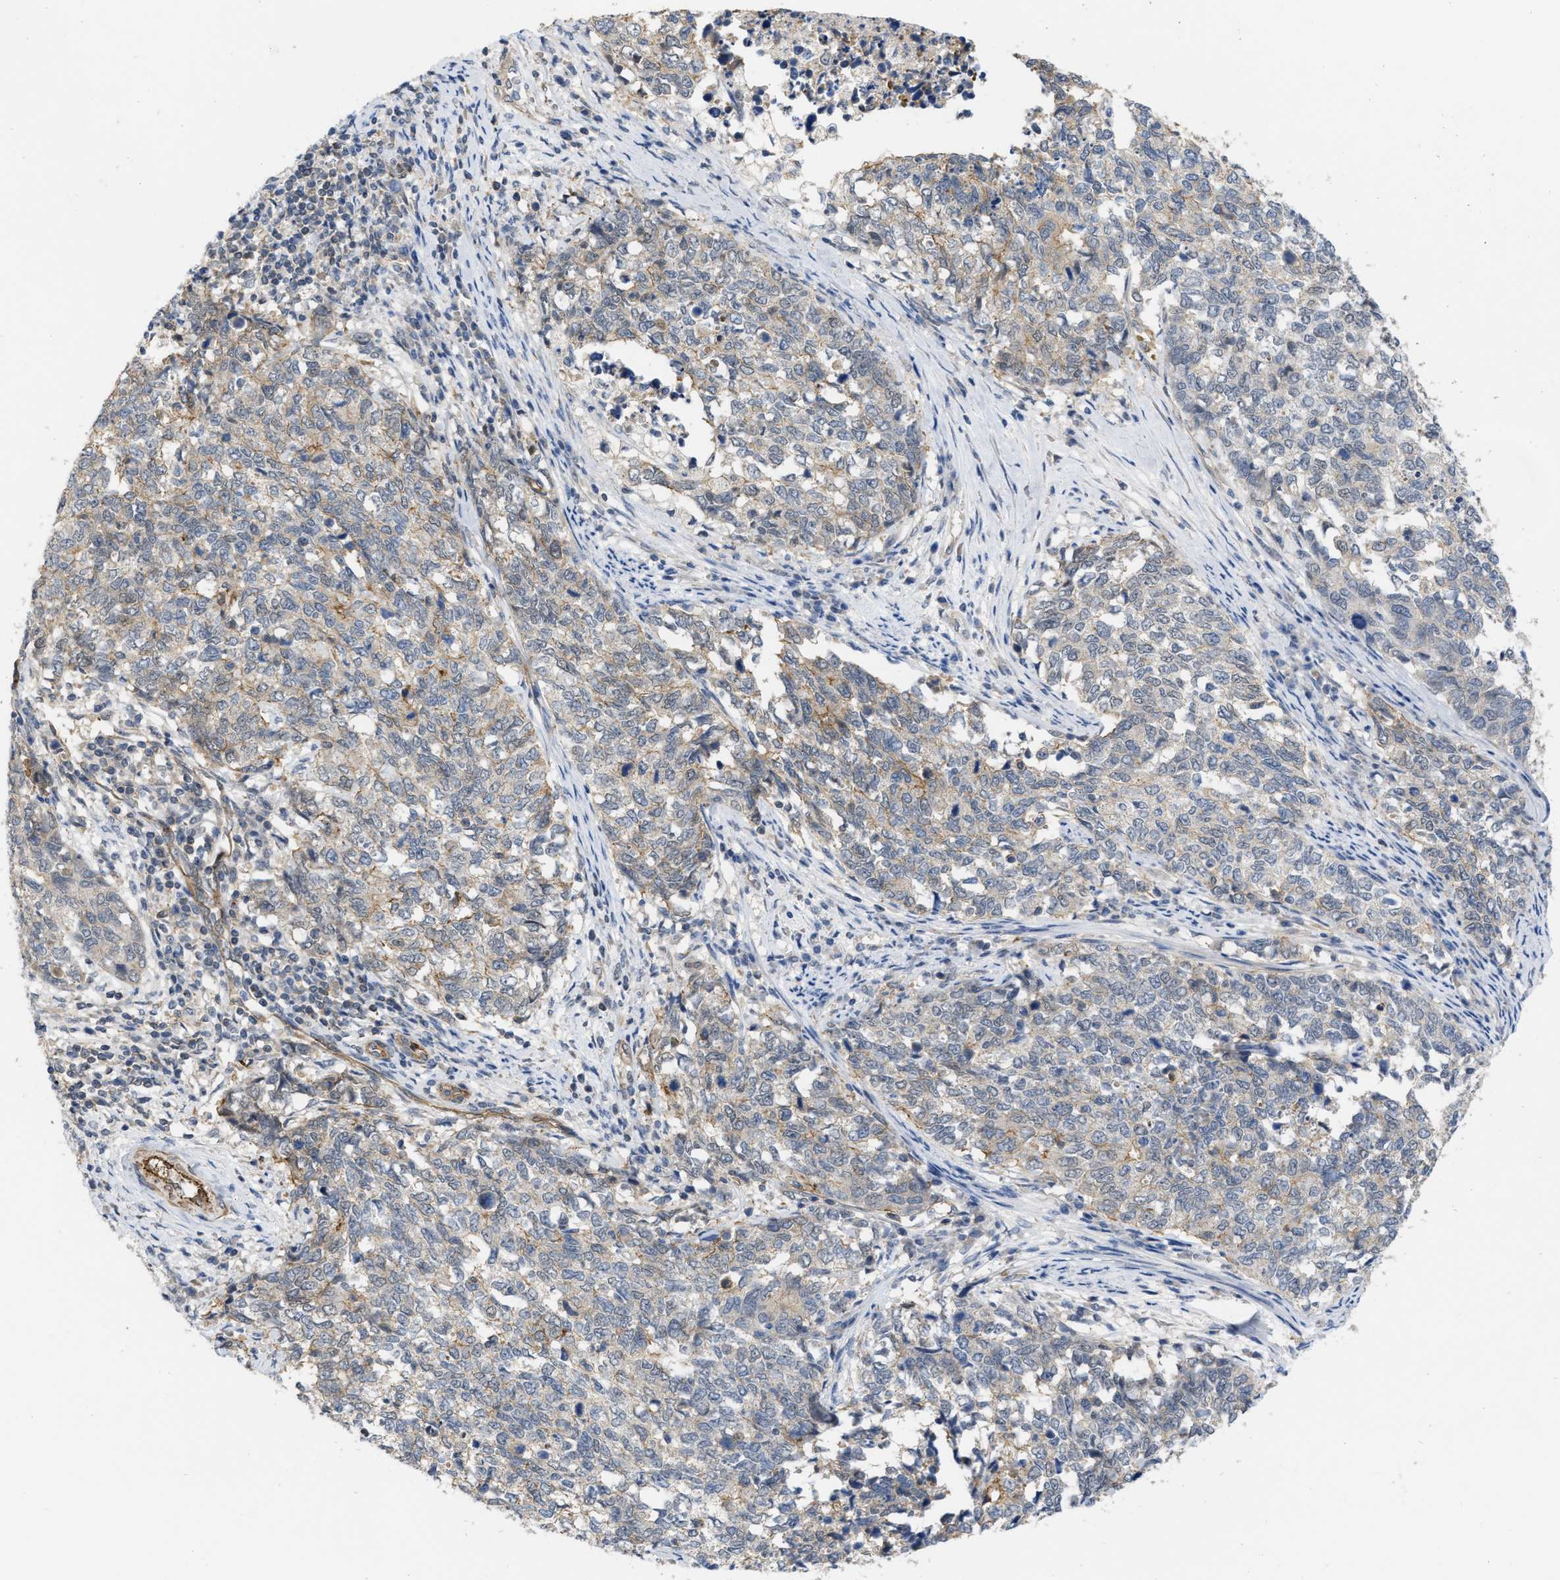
{"staining": {"intensity": "weak", "quantity": "<25%", "location": "cytoplasmic/membranous"}, "tissue": "cervical cancer", "cell_type": "Tumor cells", "image_type": "cancer", "snomed": [{"axis": "morphology", "description": "Squamous cell carcinoma, NOS"}, {"axis": "topography", "description": "Cervix"}], "caption": "There is no significant expression in tumor cells of cervical cancer.", "gene": "NAPEPLD", "patient": {"sex": "female", "age": 63}}